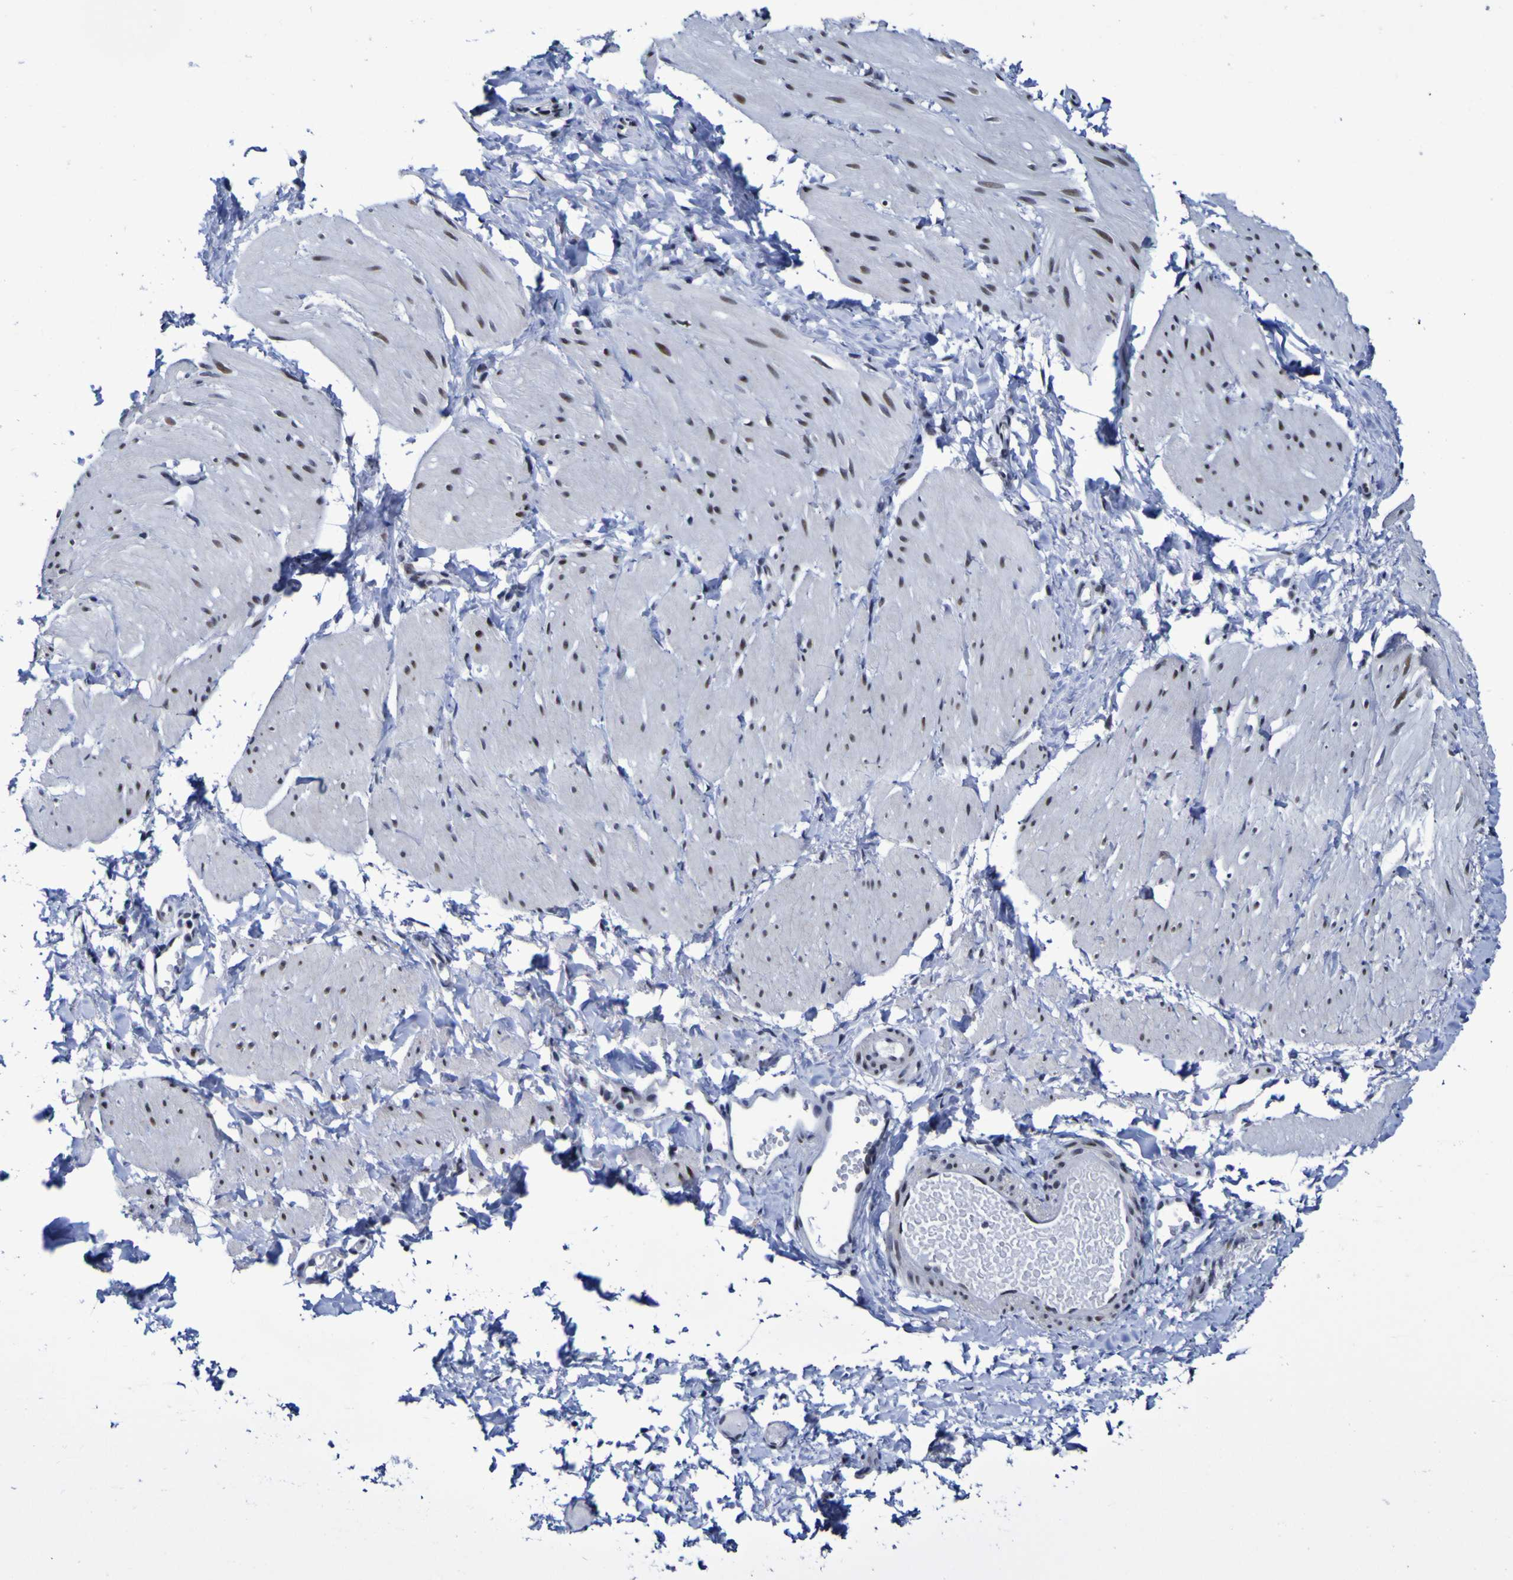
{"staining": {"intensity": "weak", "quantity": ">75%", "location": "nuclear"}, "tissue": "smooth muscle", "cell_type": "Smooth muscle cells", "image_type": "normal", "snomed": [{"axis": "morphology", "description": "Normal tissue, NOS"}, {"axis": "topography", "description": "Smooth muscle"}], "caption": "Human smooth muscle stained for a protein (brown) demonstrates weak nuclear positive staining in about >75% of smooth muscle cells.", "gene": "MBD3", "patient": {"sex": "male", "age": 16}}